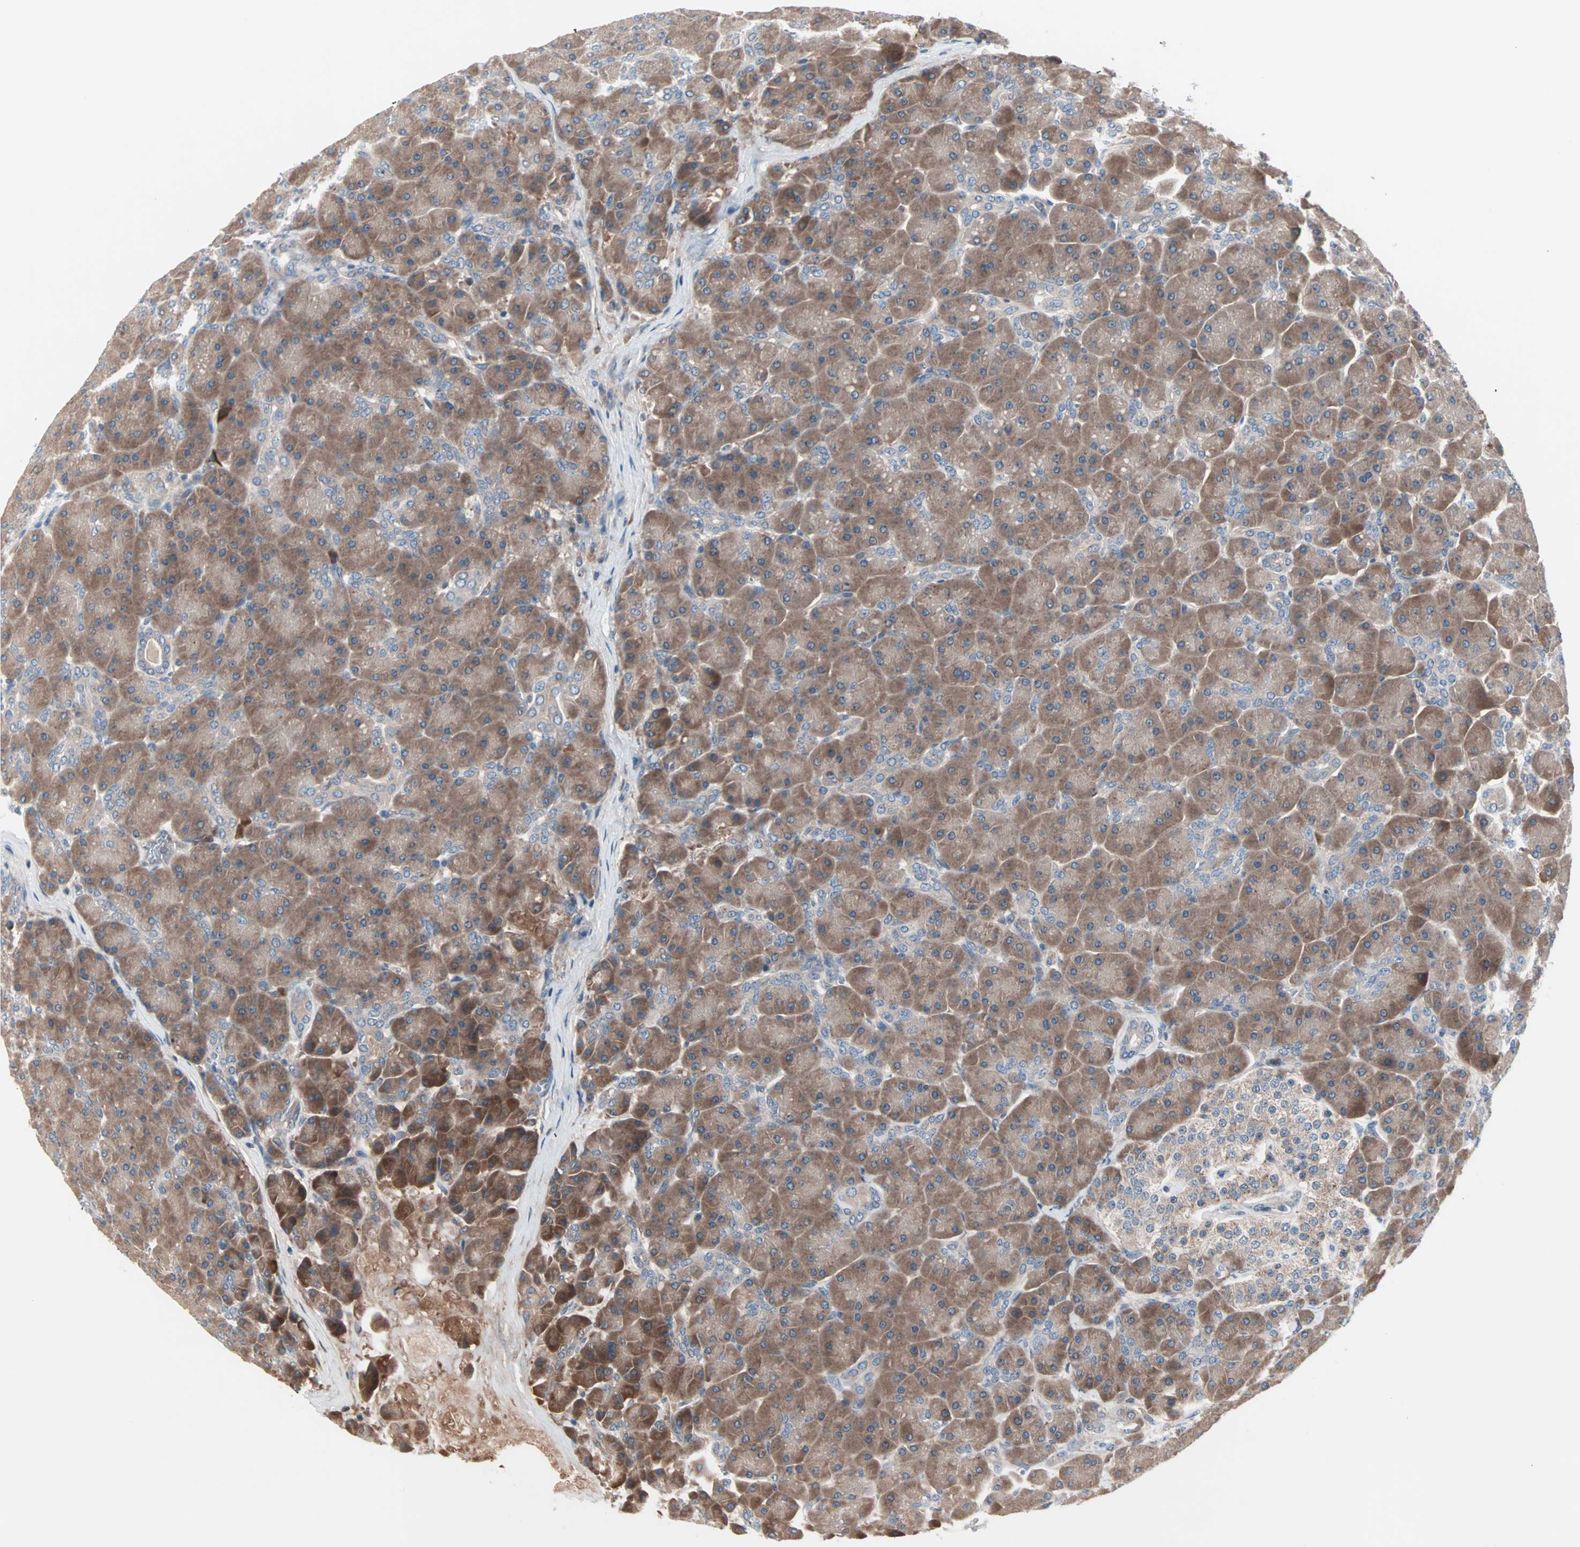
{"staining": {"intensity": "moderate", "quantity": ">75%", "location": "cytoplasmic/membranous"}, "tissue": "pancreas", "cell_type": "Exocrine glandular cells", "image_type": "normal", "snomed": [{"axis": "morphology", "description": "Normal tissue, NOS"}, {"axis": "topography", "description": "Pancreas"}], "caption": "Exocrine glandular cells reveal medium levels of moderate cytoplasmic/membranous positivity in approximately >75% of cells in unremarkable pancreas.", "gene": "CAD", "patient": {"sex": "male", "age": 66}}